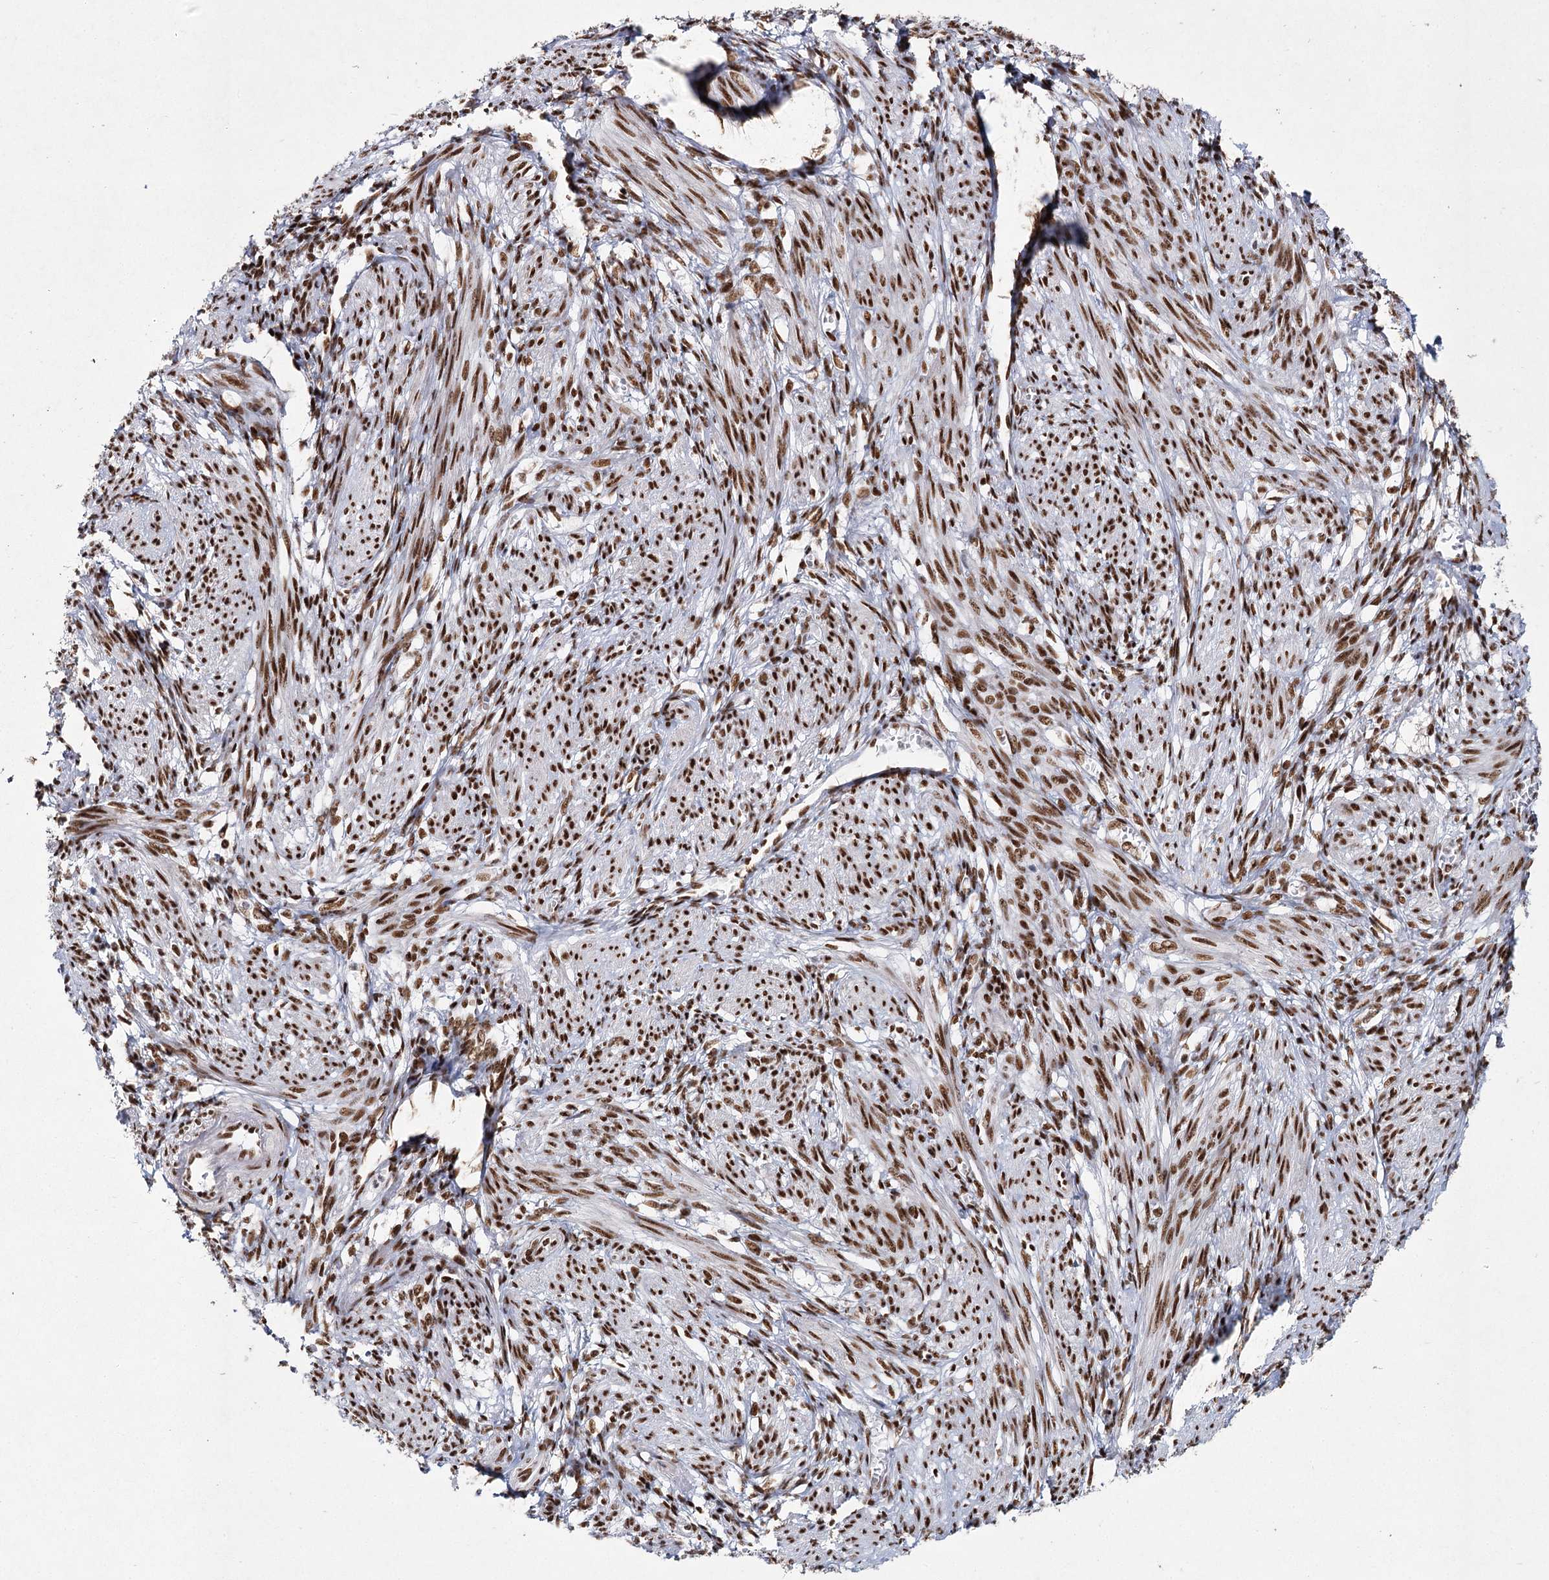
{"staining": {"intensity": "strong", "quantity": ">75%", "location": "nuclear"}, "tissue": "smooth muscle", "cell_type": "Smooth muscle cells", "image_type": "normal", "snomed": [{"axis": "morphology", "description": "Normal tissue, NOS"}, {"axis": "topography", "description": "Smooth muscle"}], "caption": "Protein expression analysis of unremarkable smooth muscle reveals strong nuclear expression in about >75% of smooth muscle cells.", "gene": "SCAF8", "patient": {"sex": "female", "age": 39}}